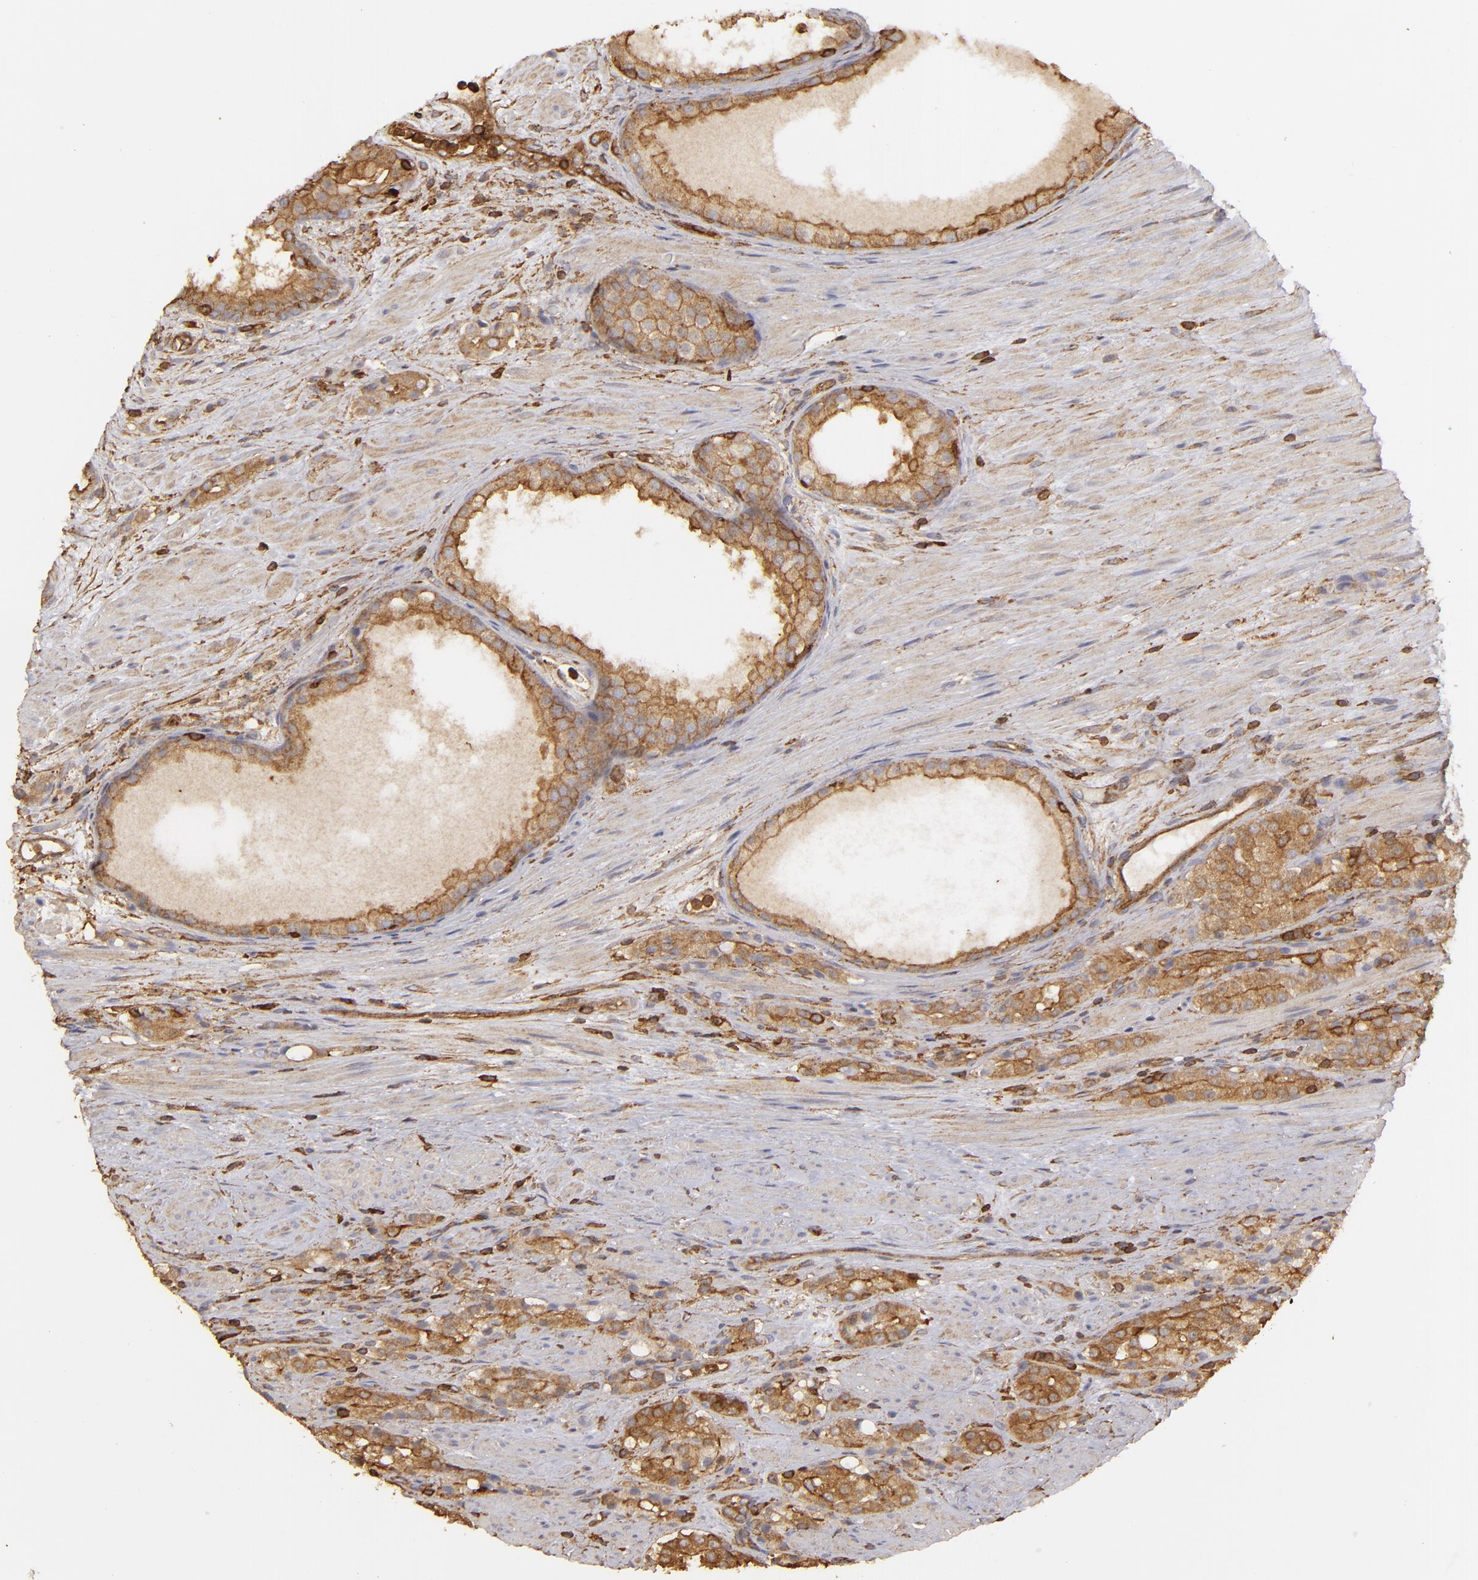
{"staining": {"intensity": "strong", "quantity": ">75%", "location": "cytoplasmic/membranous"}, "tissue": "prostate cancer", "cell_type": "Tumor cells", "image_type": "cancer", "snomed": [{"axis": "morphology", "description": "Adenocarcinoma, High grade"}, {"axis": "topography", "description": "Prostate"}], "caption": "Immunohistochemical staining of adenocarcinoma (high-grade) (prostate) displays strong cytoplasmic/membranous protein staining in about >75% of tumor cells.", "gene": "ACTB", "patient": {"sex": "male", "age": 72}}